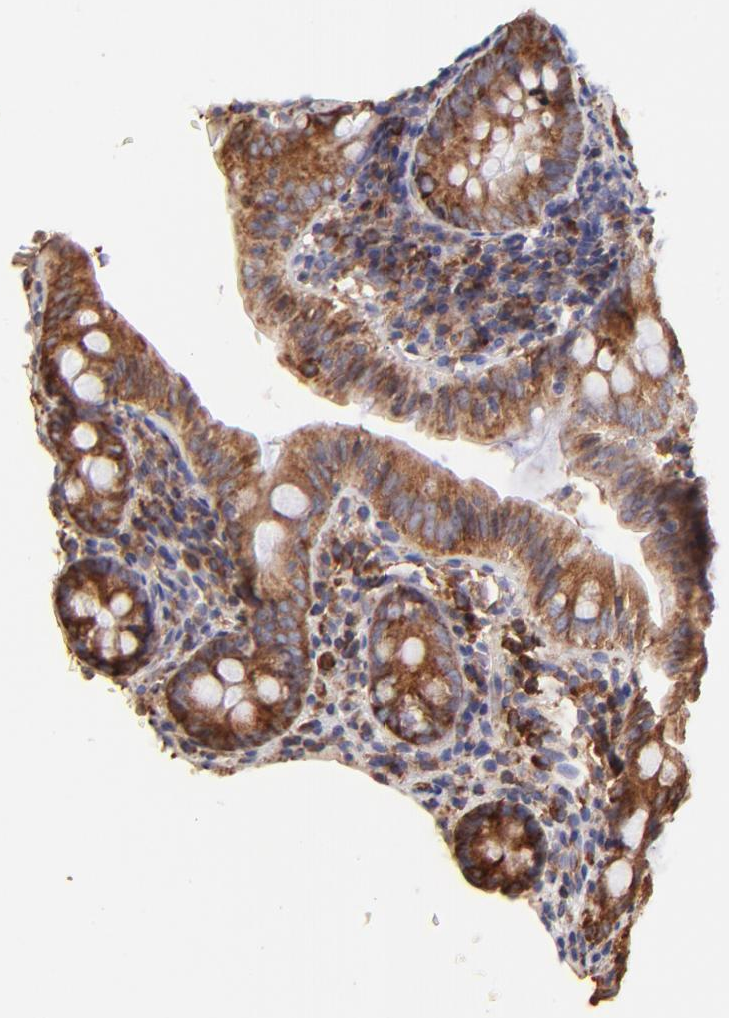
{"staining": {"intensity": "moderate", "quantity": ">75%", "location": "cytoplasmic/membranous"}, "tissue": "appendix", "cell_type": "Glandular cells", "image_type": "normal", "snomed": [{"axis": "morphology", "description": "Normal tissue, NOS"}, {"axis": "topography", "description": "Appendix"}], "caption": "High-magnification brightfield microscopy of benign appendix stained with DAB (brown) and counterstained with hematoxylin (blue). glandular cells exhibit moderate cytoplasmic/membranous expression is present in approximately>75% of cells.", "gene": "RPL30", "patient": {"sex": "female", "age": 10}}